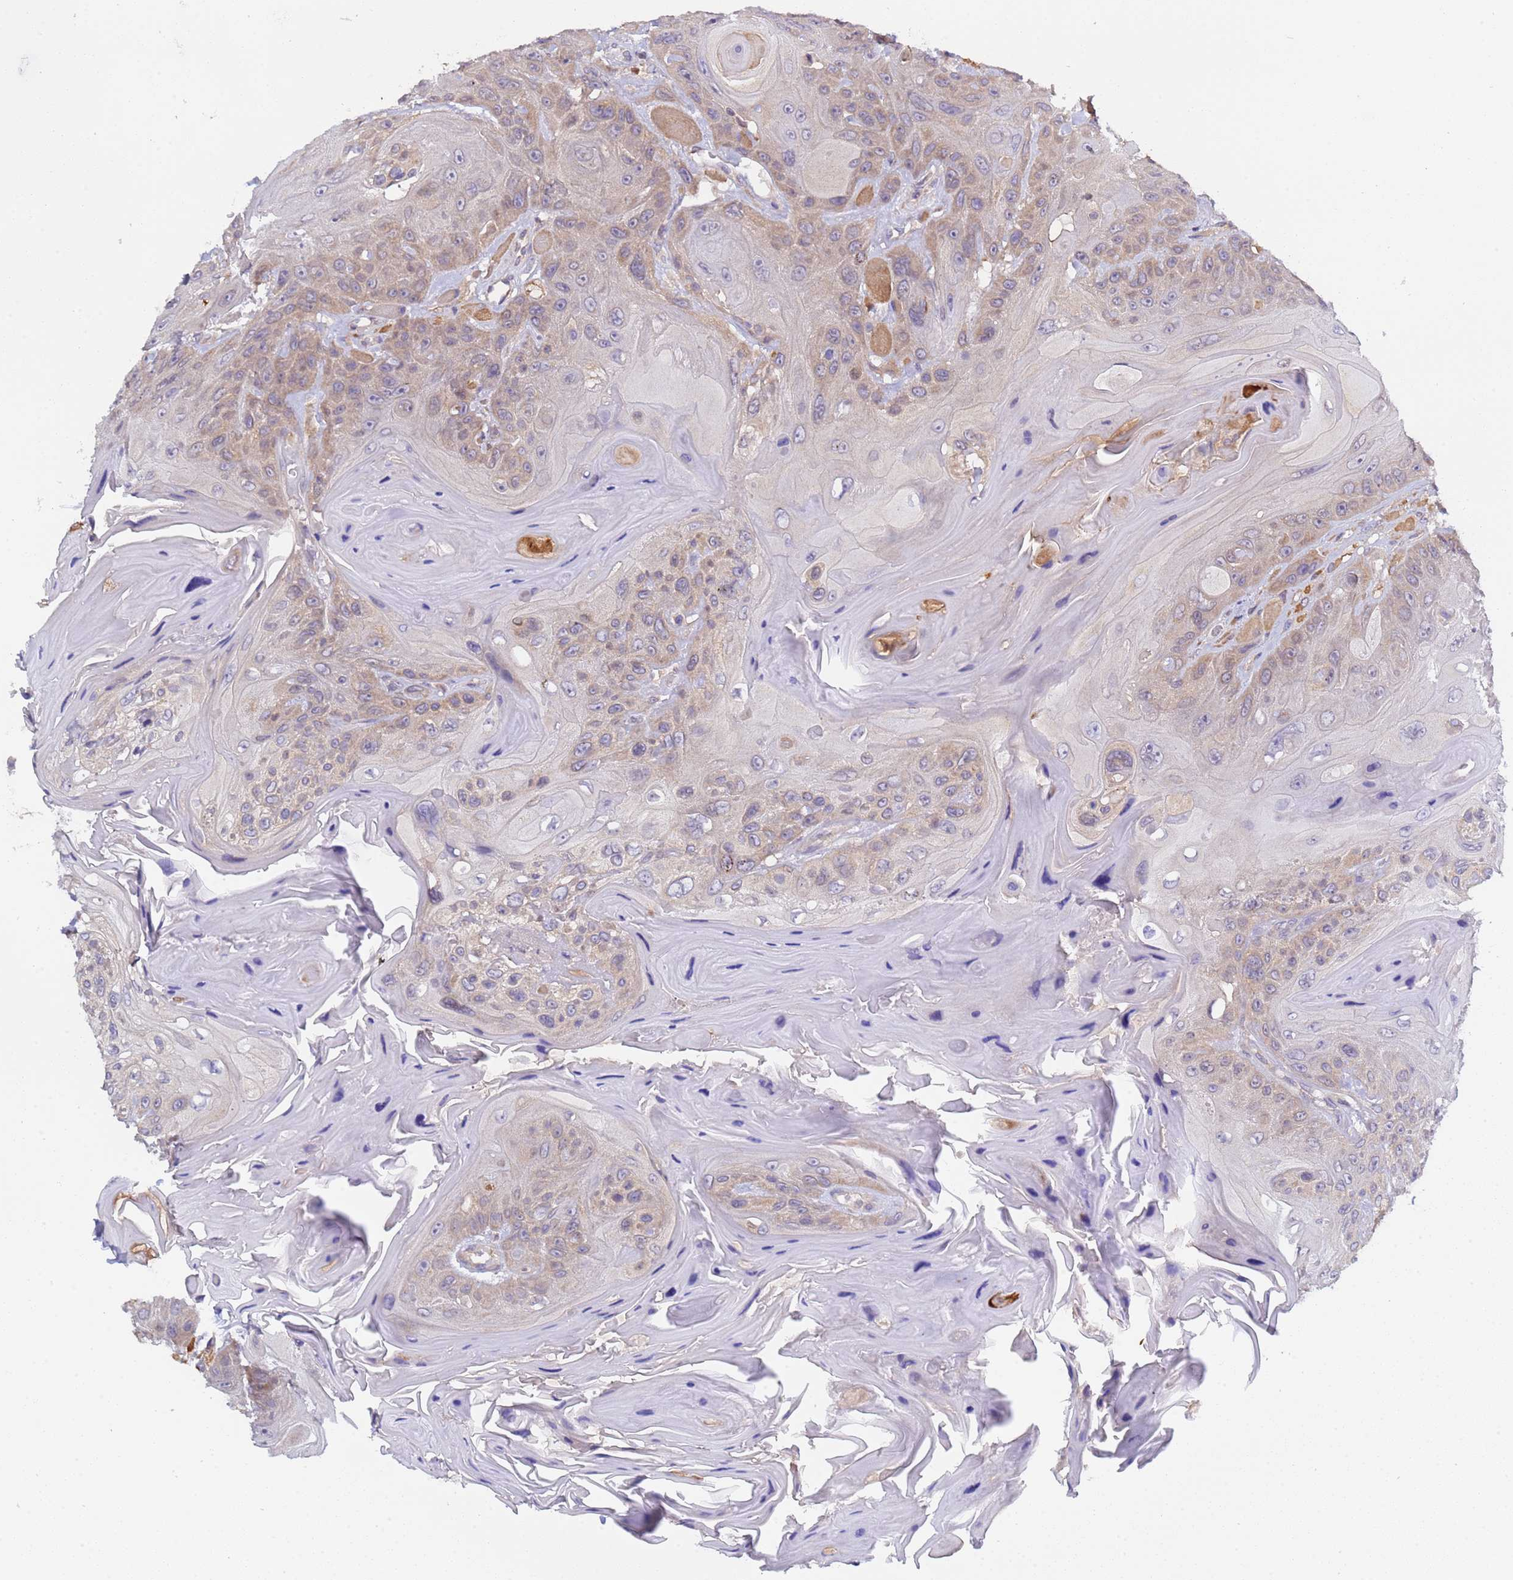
{"staining": {"intensity": "weak", "quantity": "25%-75%", "location": "cytoplasmic/membranous"}, "tissue": "head and neck cancer", "cell_type": "Tumor cells", "image_type": "cancer", "snomed": [{"axis": "morphology", "description": "Squamous cell carcinoma, NOS"}, {"axis": "topography", "description": "Head-Neck"}], "caption": "Immunohistochemistry (IHC) of head and neck squamous cell carcinoma exhibits low levels of weak cytoplasmic/membranous expression in about 25%-75% of tumor cells.", "gene": "ELMOD2", "patient": {"sex": "female", "age": 59}}